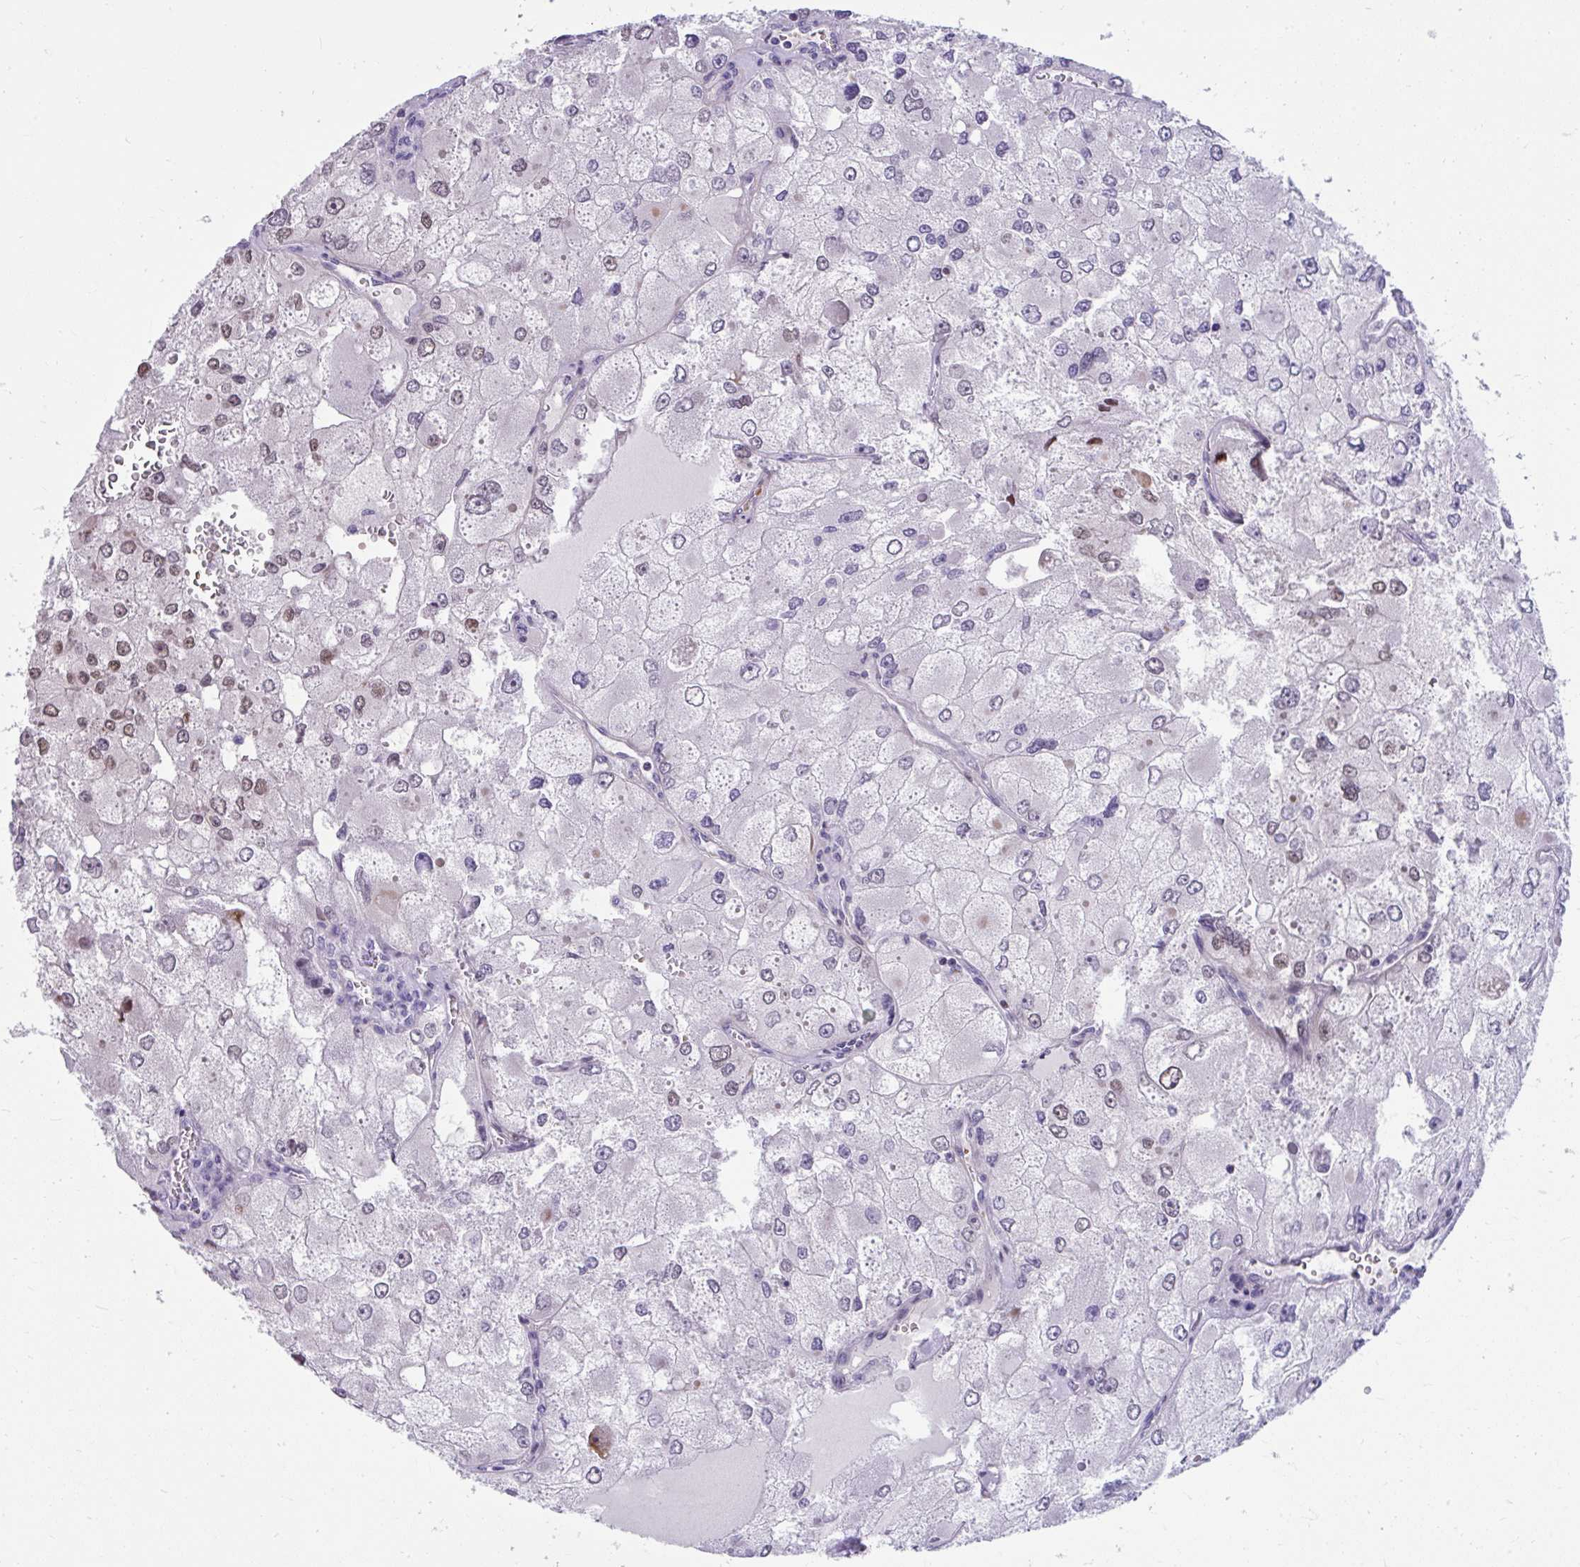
{"staining": {"intensity": "negative", "quantity": "none", "location": "none"}, "tissue": "renal cancer", "cell_type": "Tumor cells", "image_type": "cancer", "snomed": [{"axis": "morphology", "description": "Adenocarcinoma, NOS"}, {"axis": "topography", "description": "Kidney"}], "caption": "Immunohistochemical staining of adenocarcinoma (renal) shows no significant staining in tumor cells. The staining was performed using DAB to visualize the protein expression in brown, while the nuclei were stained in blue with hematoxylin (Magnification: 20x).", "gene": "ISL1", "patient": {"sex": "female", "age": 70}}